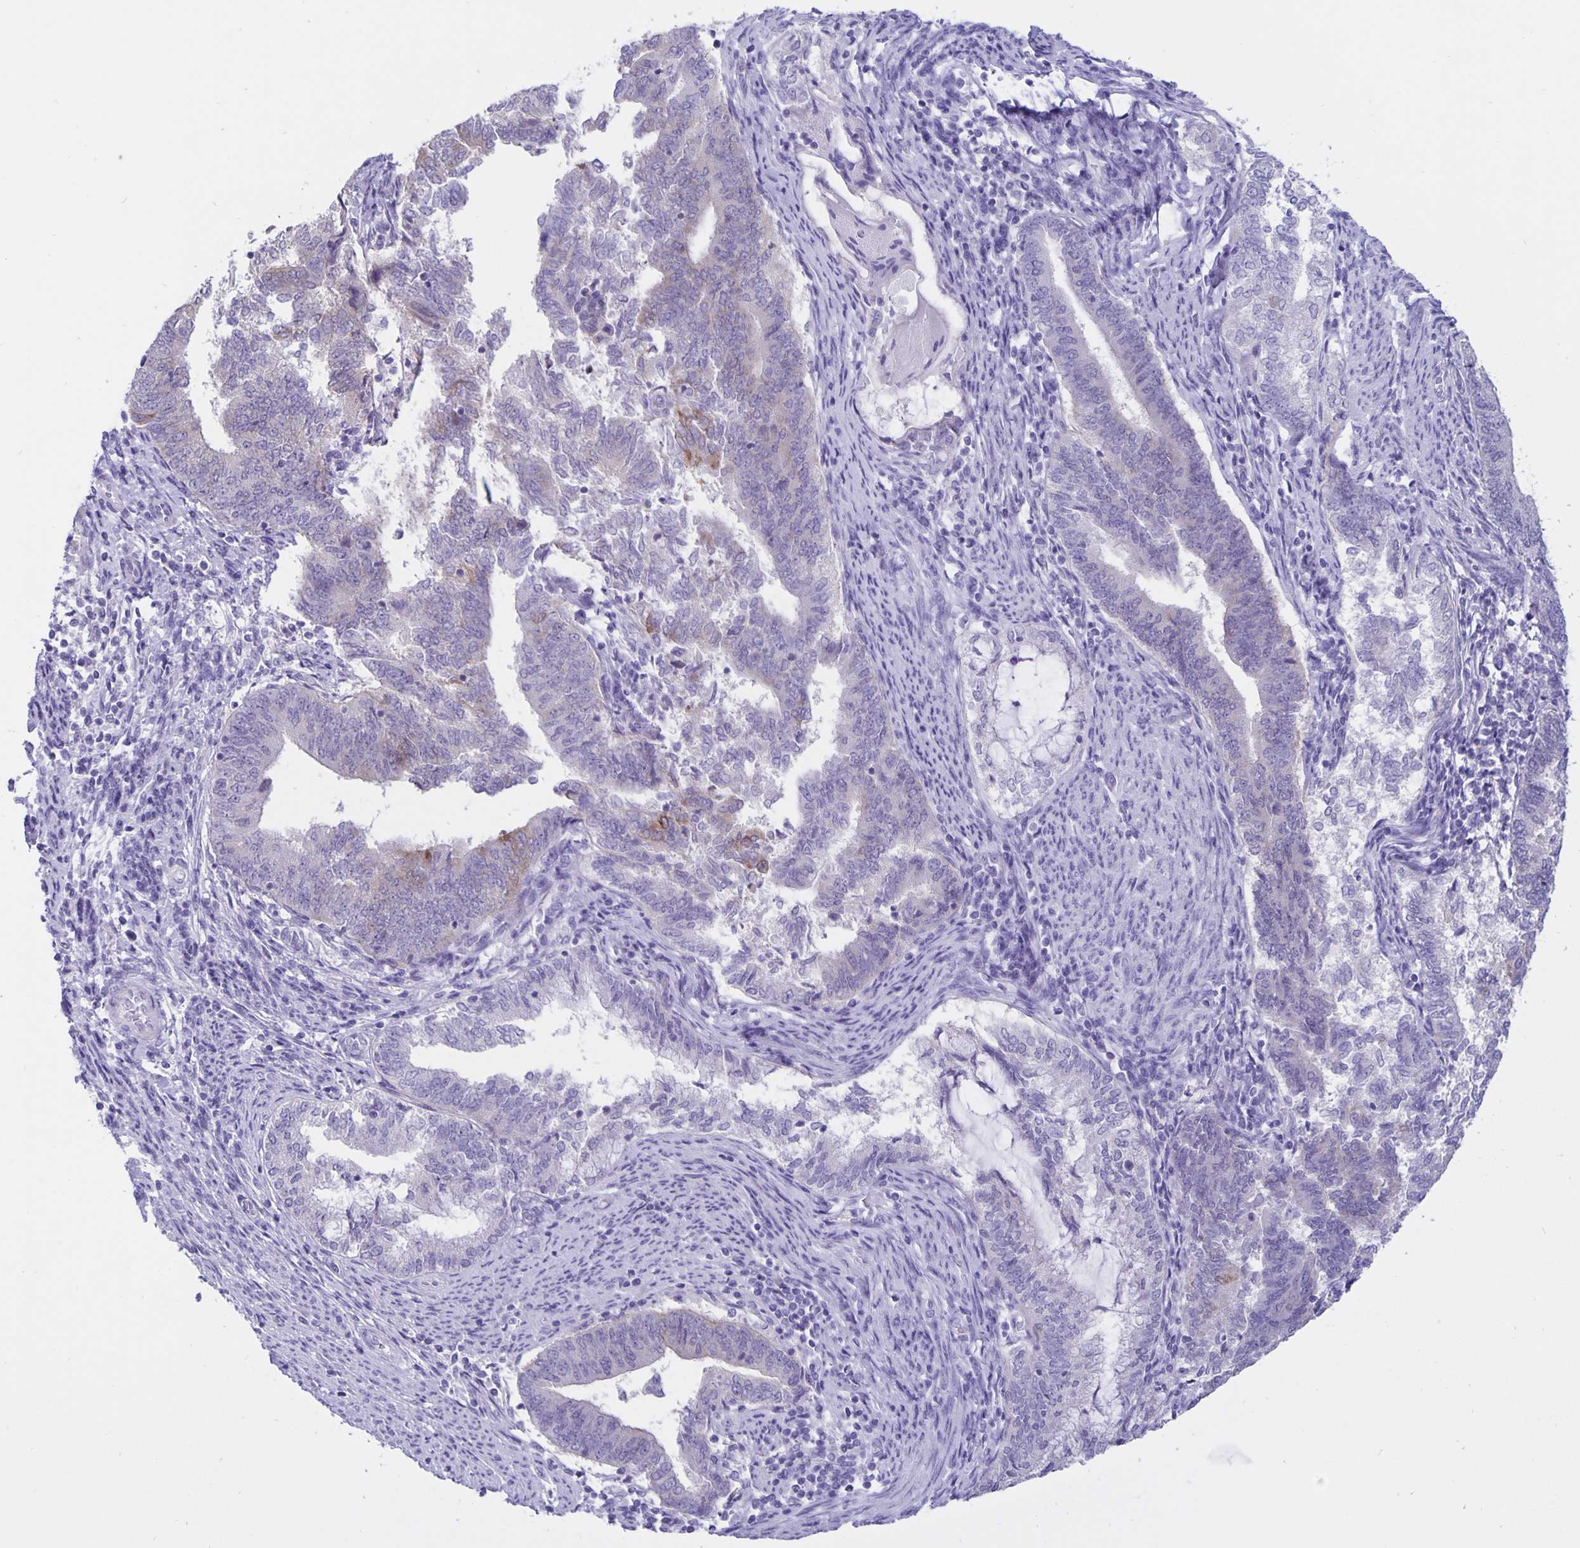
{"staining": {"intensity": "negative", "quantity": "none", "location": "none"}, "tissue": "endometrial cancer", "cell_type": "Tumor cells", "image_type": "cancer", "snomed": [{"axis": "morphology", "description": "Adenocarcinoma, NOS"}, {"axis": "topography", "description": "Endometrium"}], "caption": "Immunohistochemistry micrograph of neoplastic tissue: endometrial cancer stained with DAB displays no significant protein staining in tumor cells.", "gene": "ERMN", "patient": {"sex": "female", "age": 65}}